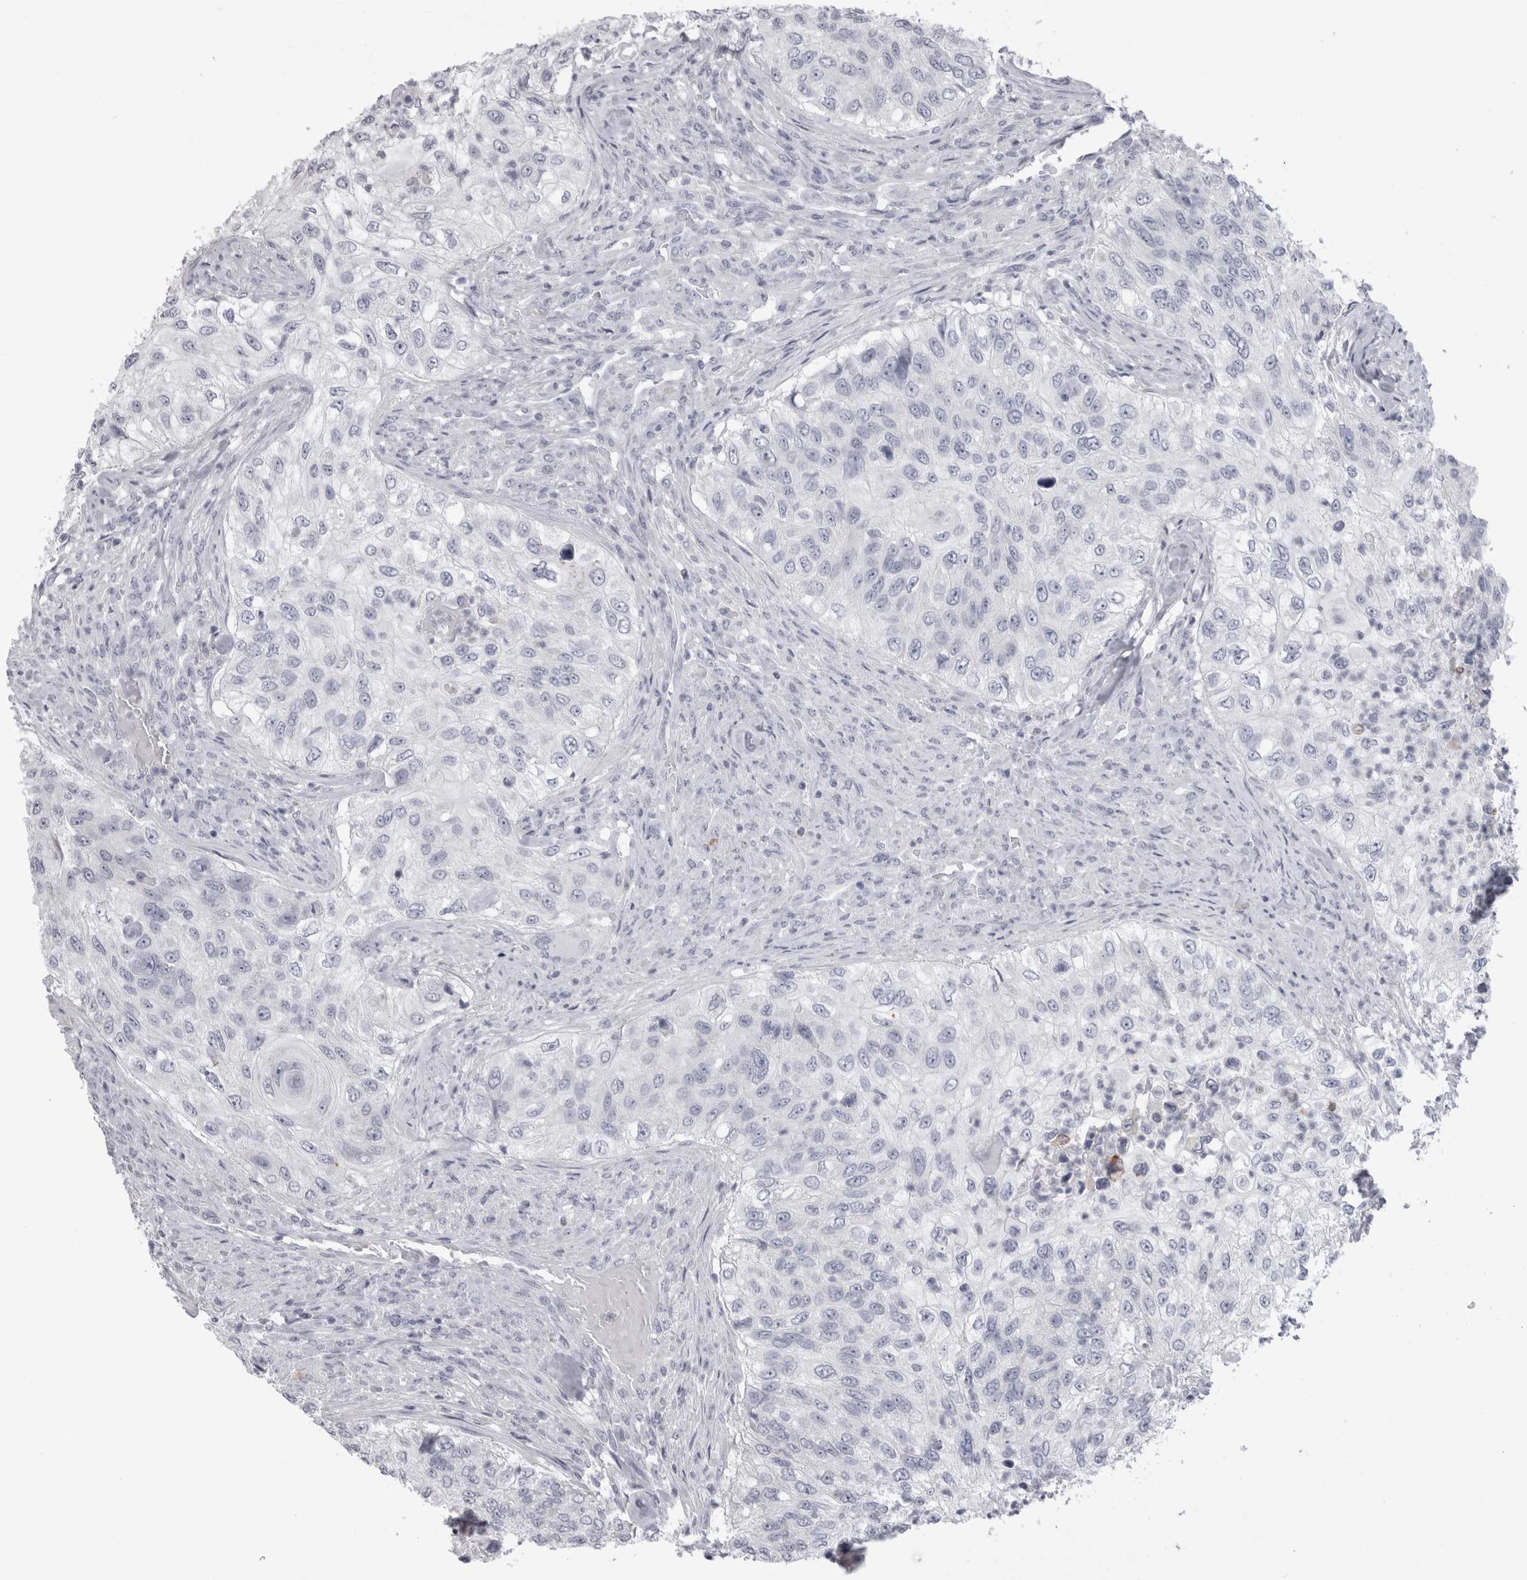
{"staining": {"intensity": "negative", "quantity": "none", "location": "none"}, "tissue": "urothelial cancer", "cell_type": "Tumor cells", "image_type": "cancer", "snomed": [{"axis": "morphology", "description": "Urothelial carcinoma, High grade"}, {"axis": "topography", "description": "Urinary bladder"}], "caption": "There is no significant expression in tumor cells of urothelial carcinoma (high-grade).", "gene": "ADAM2", "patient": {"sex": "female", "age": 60}}